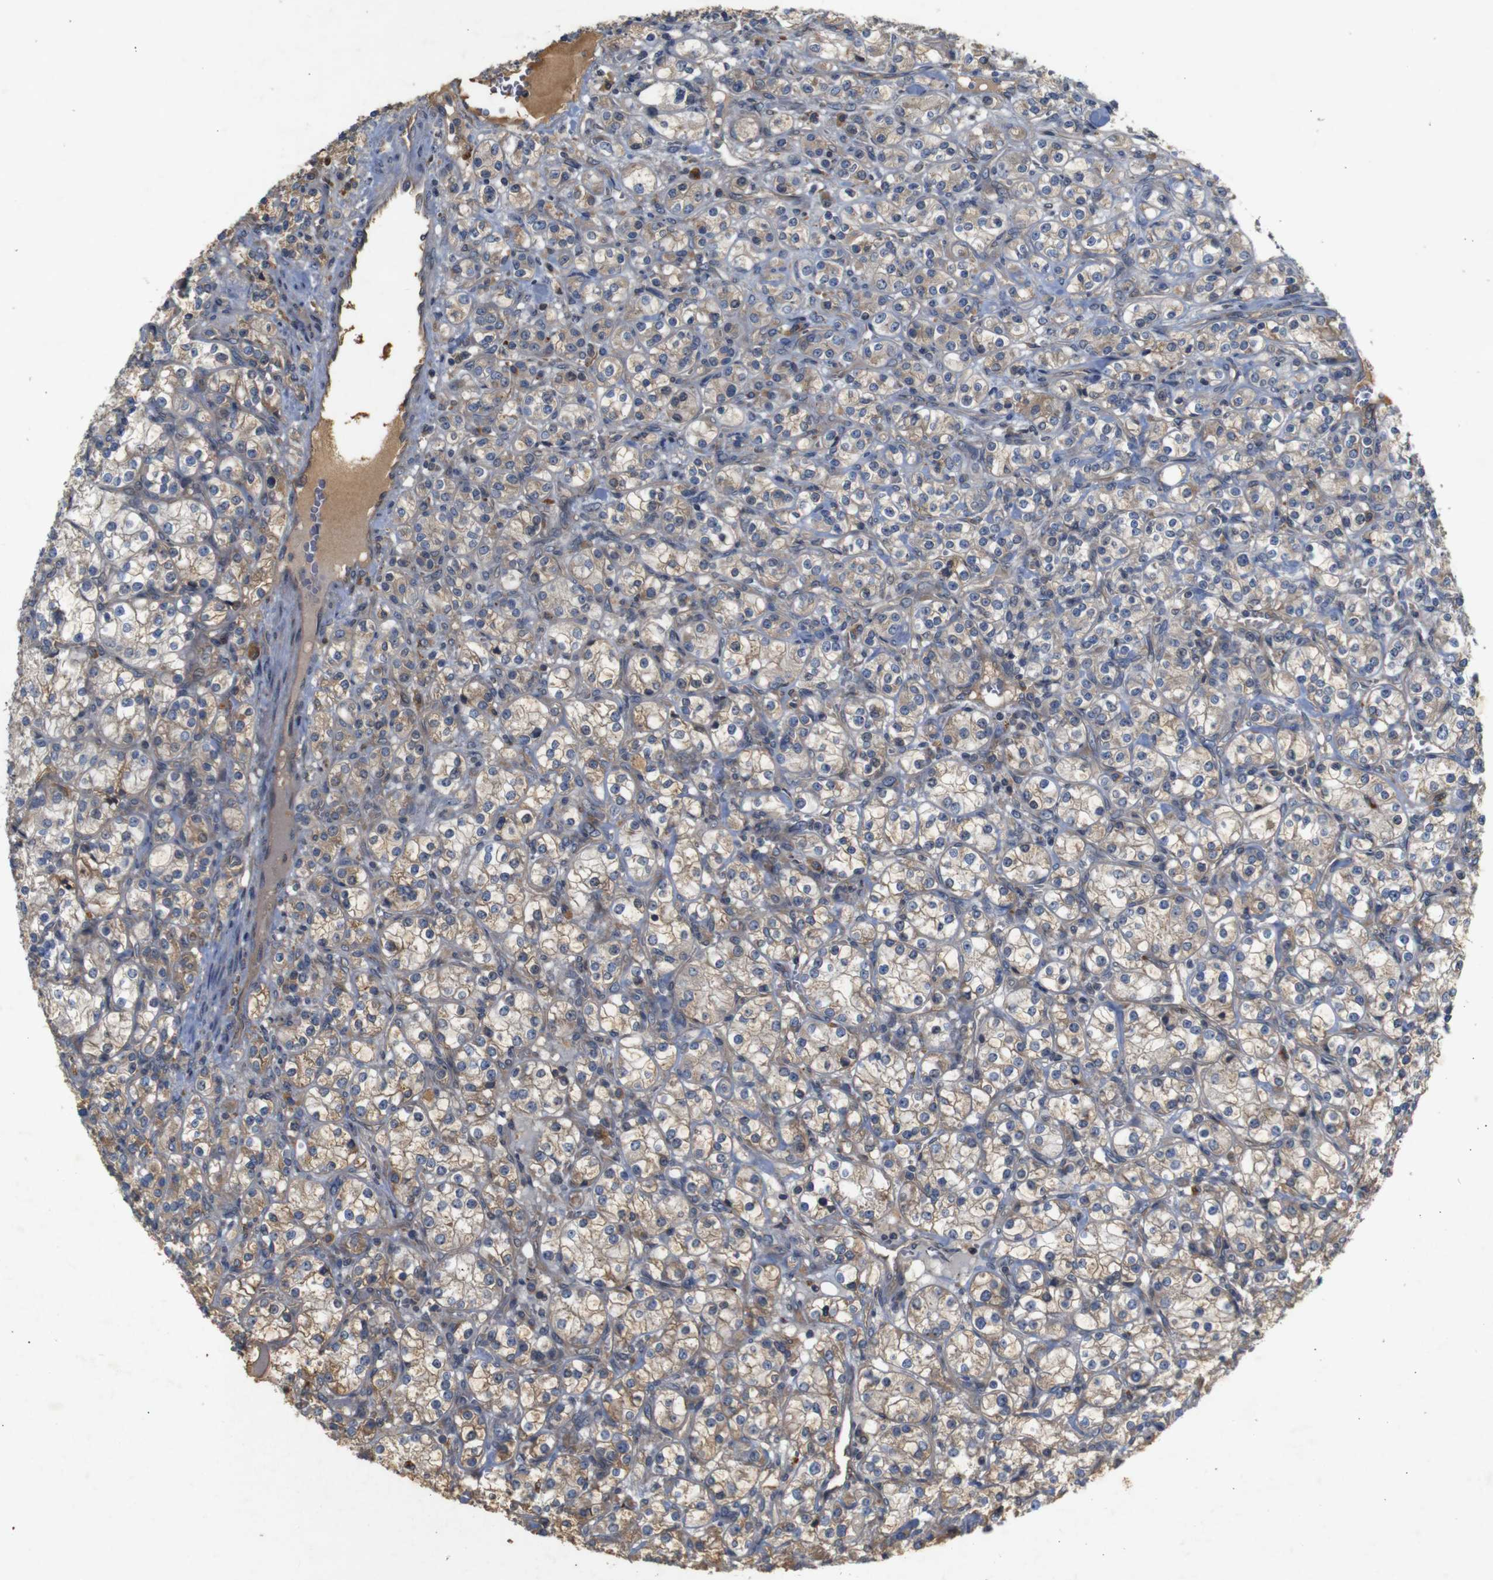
{"staining": {"intensity": "weak", "quantity": ">75%", "location": "cytoplasmic/membranous"}, "tissue": "renal cancer", "cell_type": "Tumor cells", "image_type": "cancer", "snomed": [{"axis": "morphology", "description": "Adenocarcinoma, NOS"}, {"axis": "topography", "description": "Kidney"}], "caption": "Brown immunohistochemical staining in human renal cancer (adenocarcinoma) displays weak cytoplasmic/membranous staining in approximately >75% of tumor cells. Immunohistochemistry (ihc) stains the protein in brown and the nuclei are stained blue.", "gene": "PTPN1", "patient": {"sex": "male", "age": 77}}